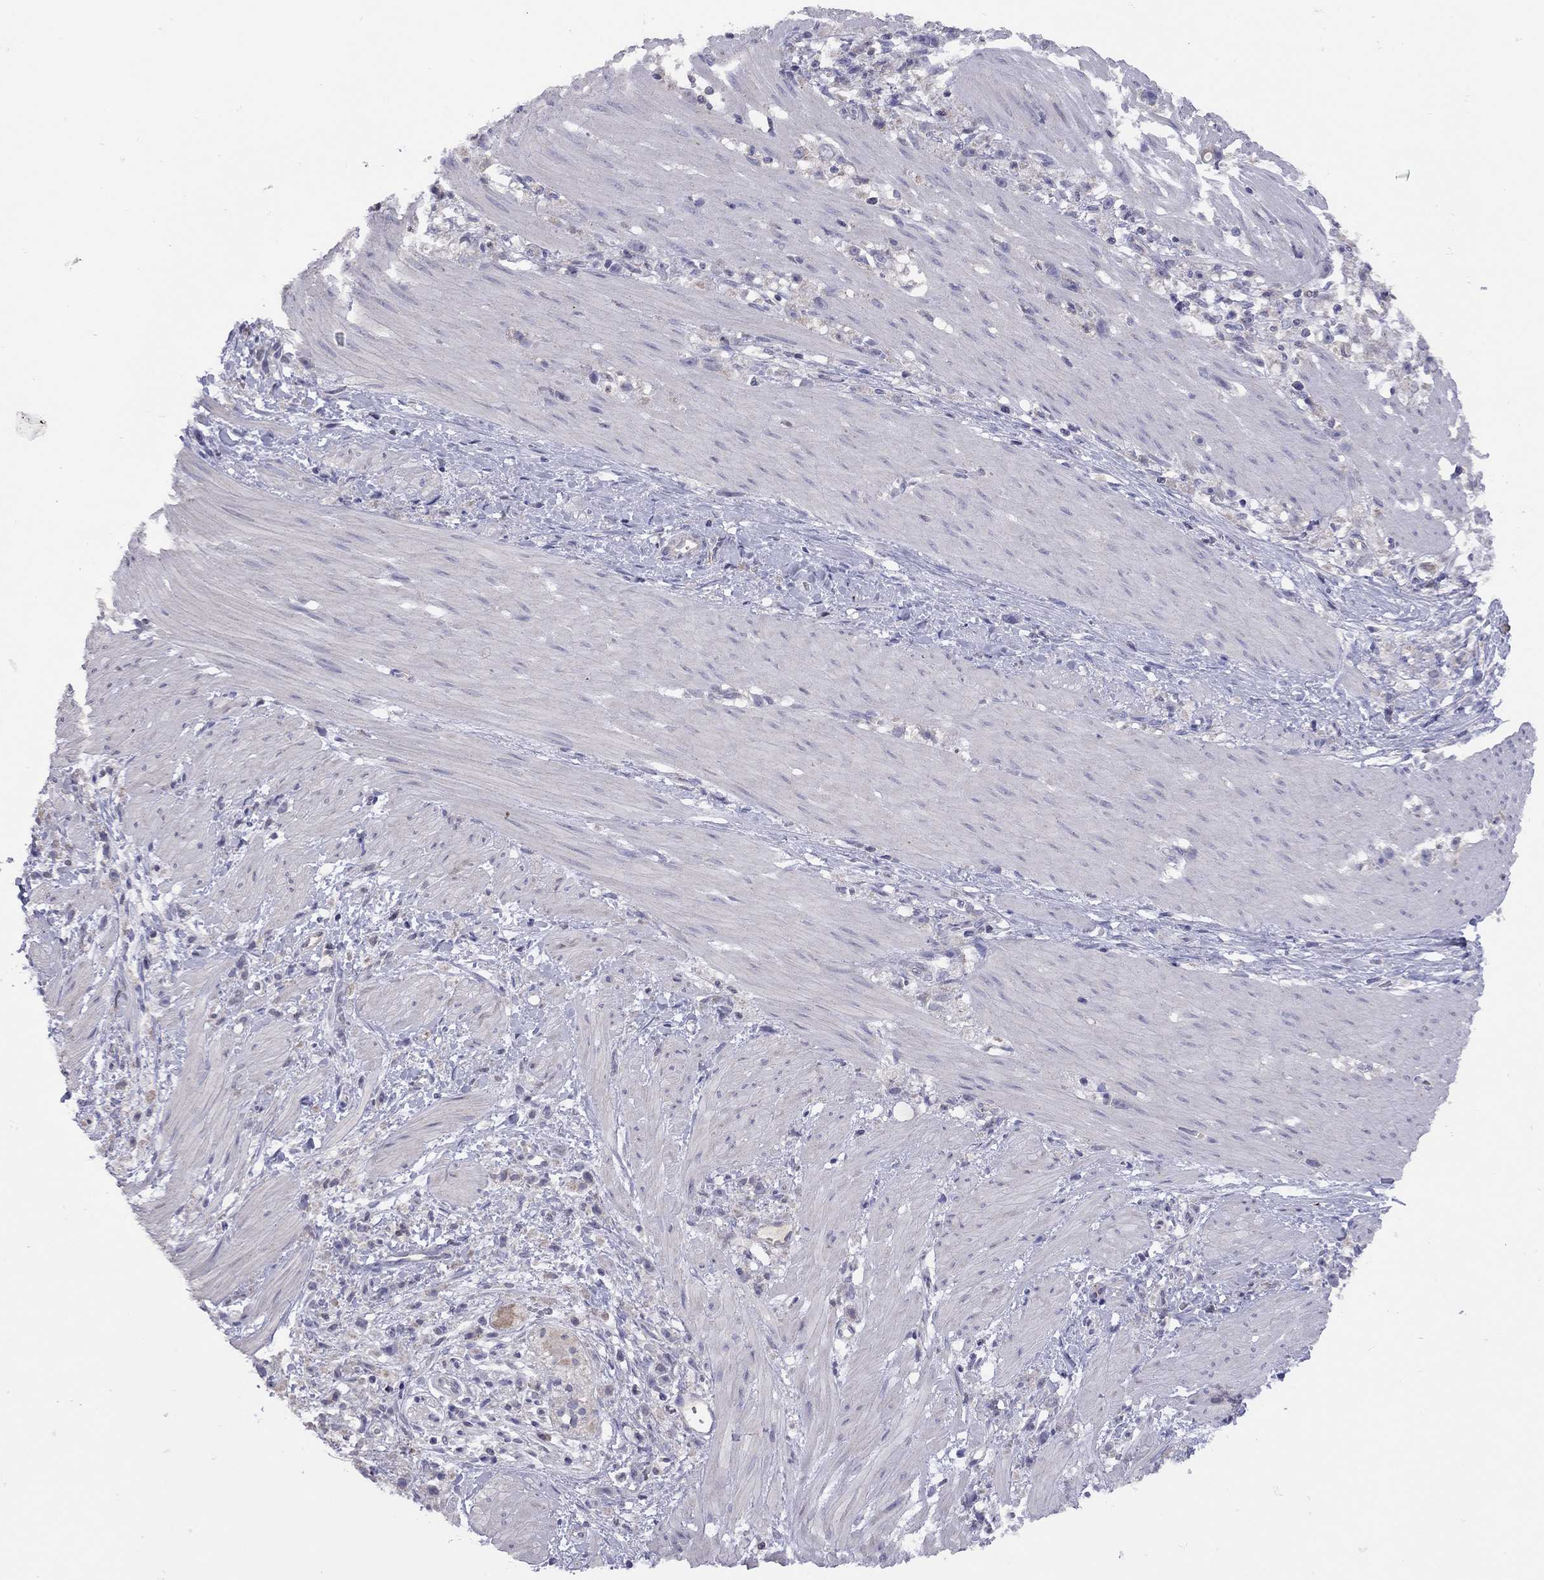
{"staining": {"intensity": "negative", "quantity": "none", "location": "none"}, "tissue": "stomach cancer", "cell_type": "Tumor cells", "image_type": "cancer", "snomed": [{"axis": "morphology", "description": "Adenocarcinoma, NOS"}, {"axis": "topography", "description": "Stomach"}], "caption": "This is a micrograph of immunohistochemistry (IHC) staining of stomach cancer, which shows no expression in tumor cells. (DAB (3,3'-diaminobenzidine) immunohistochemistry with hematoxylin counter stain).", "gene": "RTP5", "patient": {"sex": "female", "age": 59}}